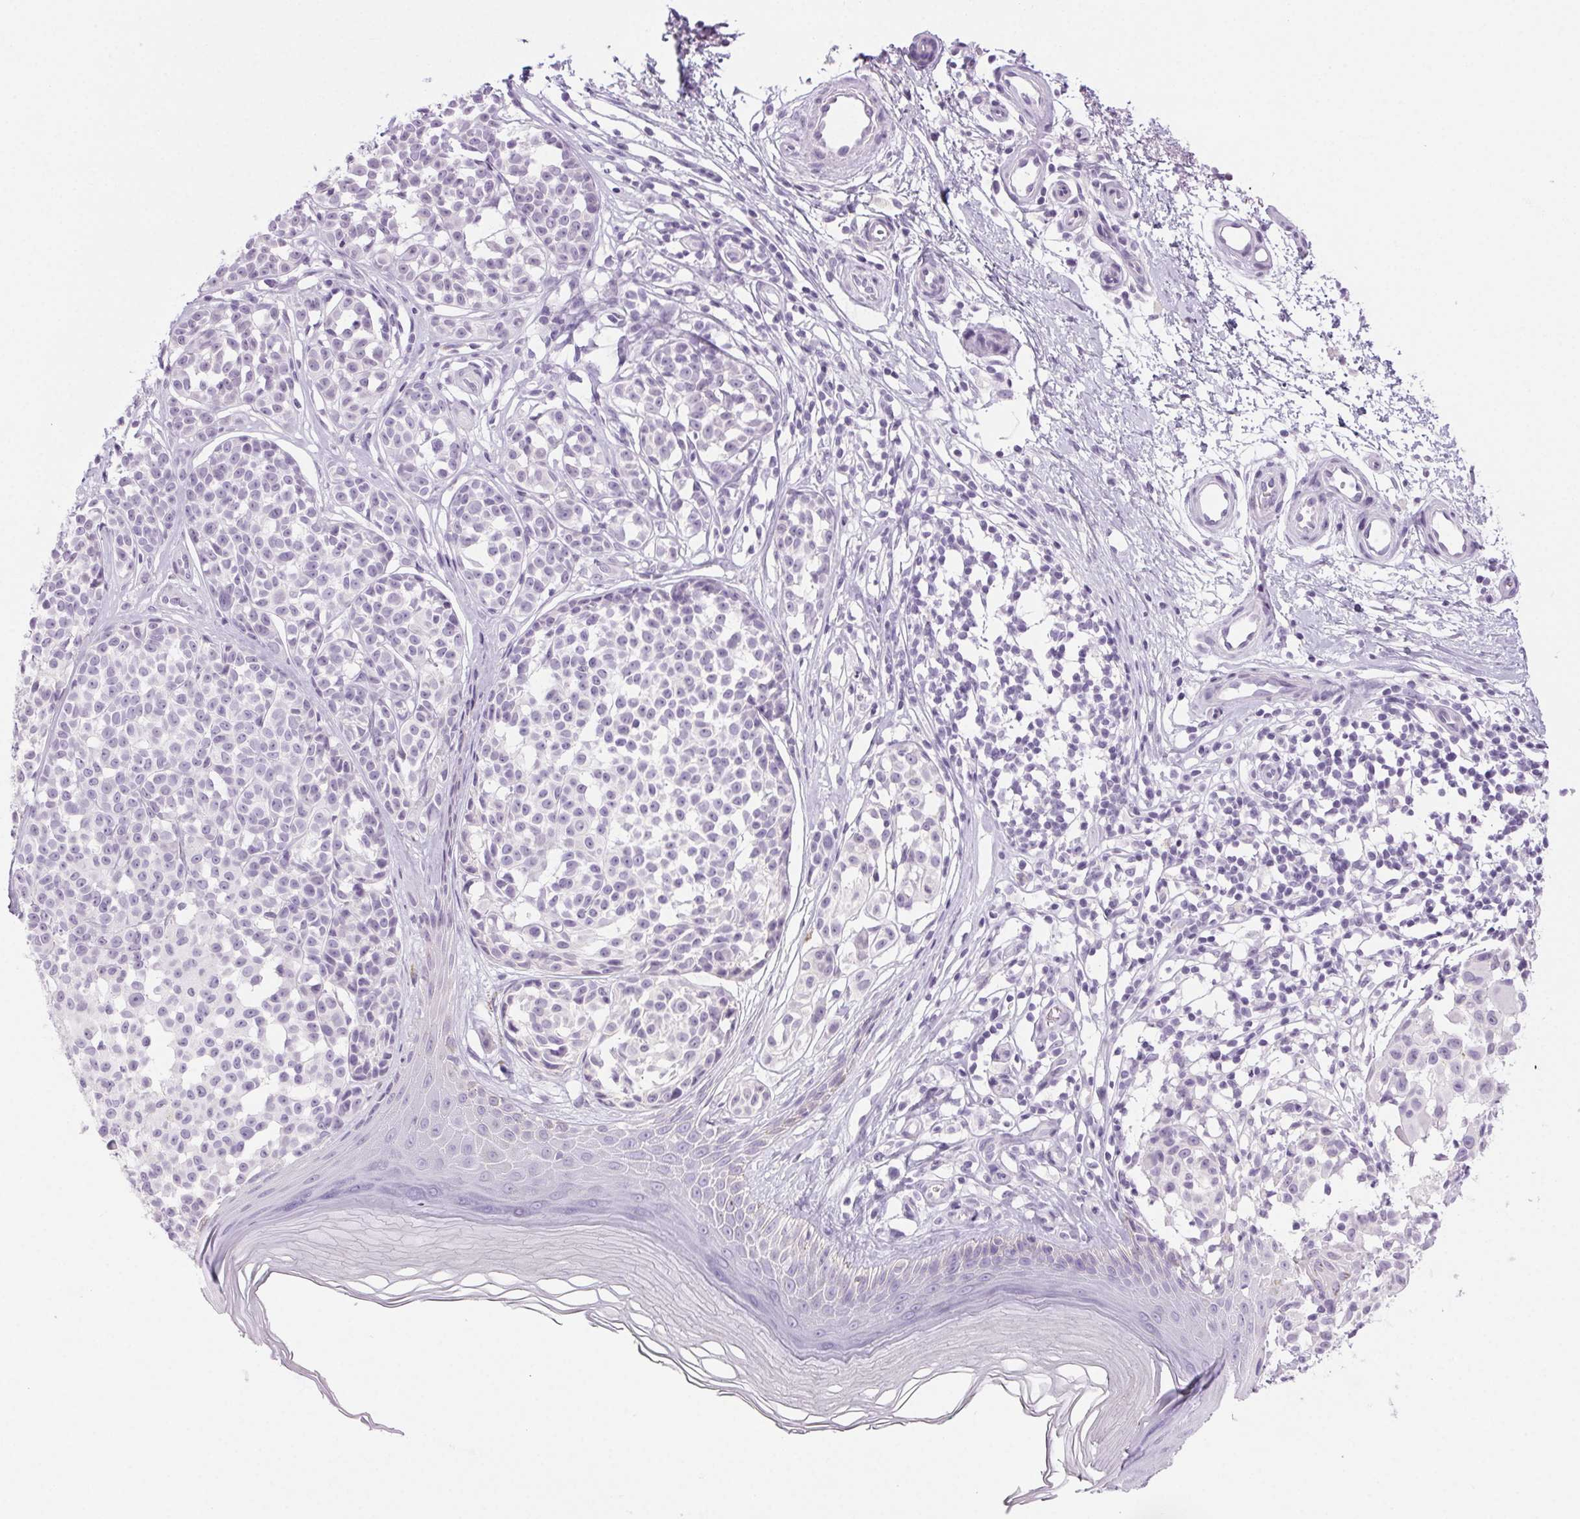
{"staining": {"intensity": "negative", "quantity": "none", "location": "none"}, "tissue": "melanoma", "cell_type": "Tumor cells", "image_type": "cancer", "snomed": [{"axis": "morphology", "description": "Malignant melanoma, NOS"}, {"axis": "topography", "description": "Skin"}], "caption": "This is an immunohistochemistry micrograph of human melanoma. There is no expression in tumor cells.", "gene": "LRP2", "patient": {"sex": "female", "age": 90}}